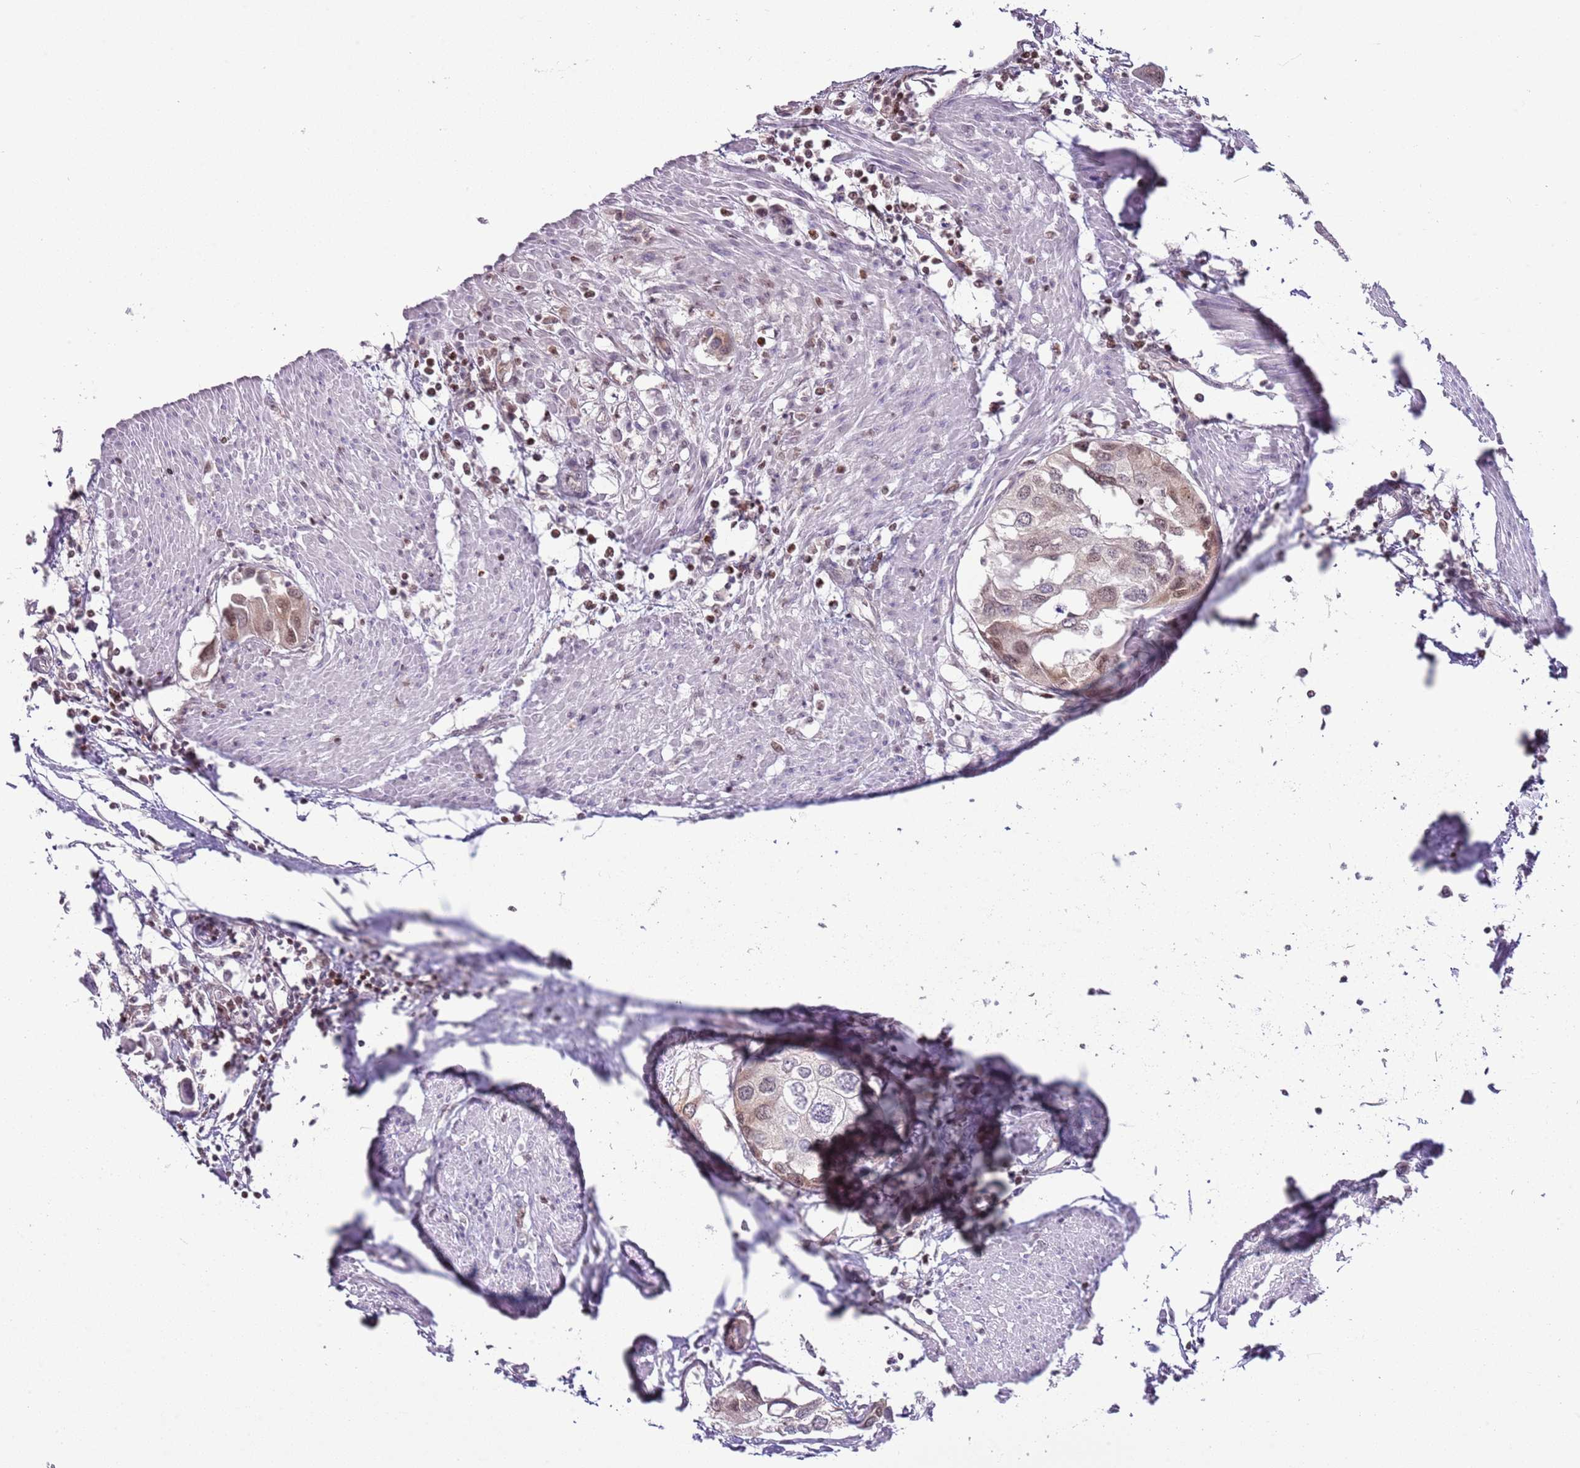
{"staining": {"intensity": "weak", "quantity": "<25%", "location": "nuclear"}, "tissue": "urothelial cancer", "cell_type": "Tumor cells", "image_type": "cancer", "snomed": [{"axis": "morphology", "description": "Urothelial carcinoma, High grade"}, {"axis": "topography", "description": "Urinary bladder"}], "caption": "Immunohistochemistry (IHC) image of urothelial carcinoma (high-grade) stained for a protein (brown), which exhibits no staining in tumor cells.", "gene": "SELENOH", "patient": {"sex": "male", "age": 64}}